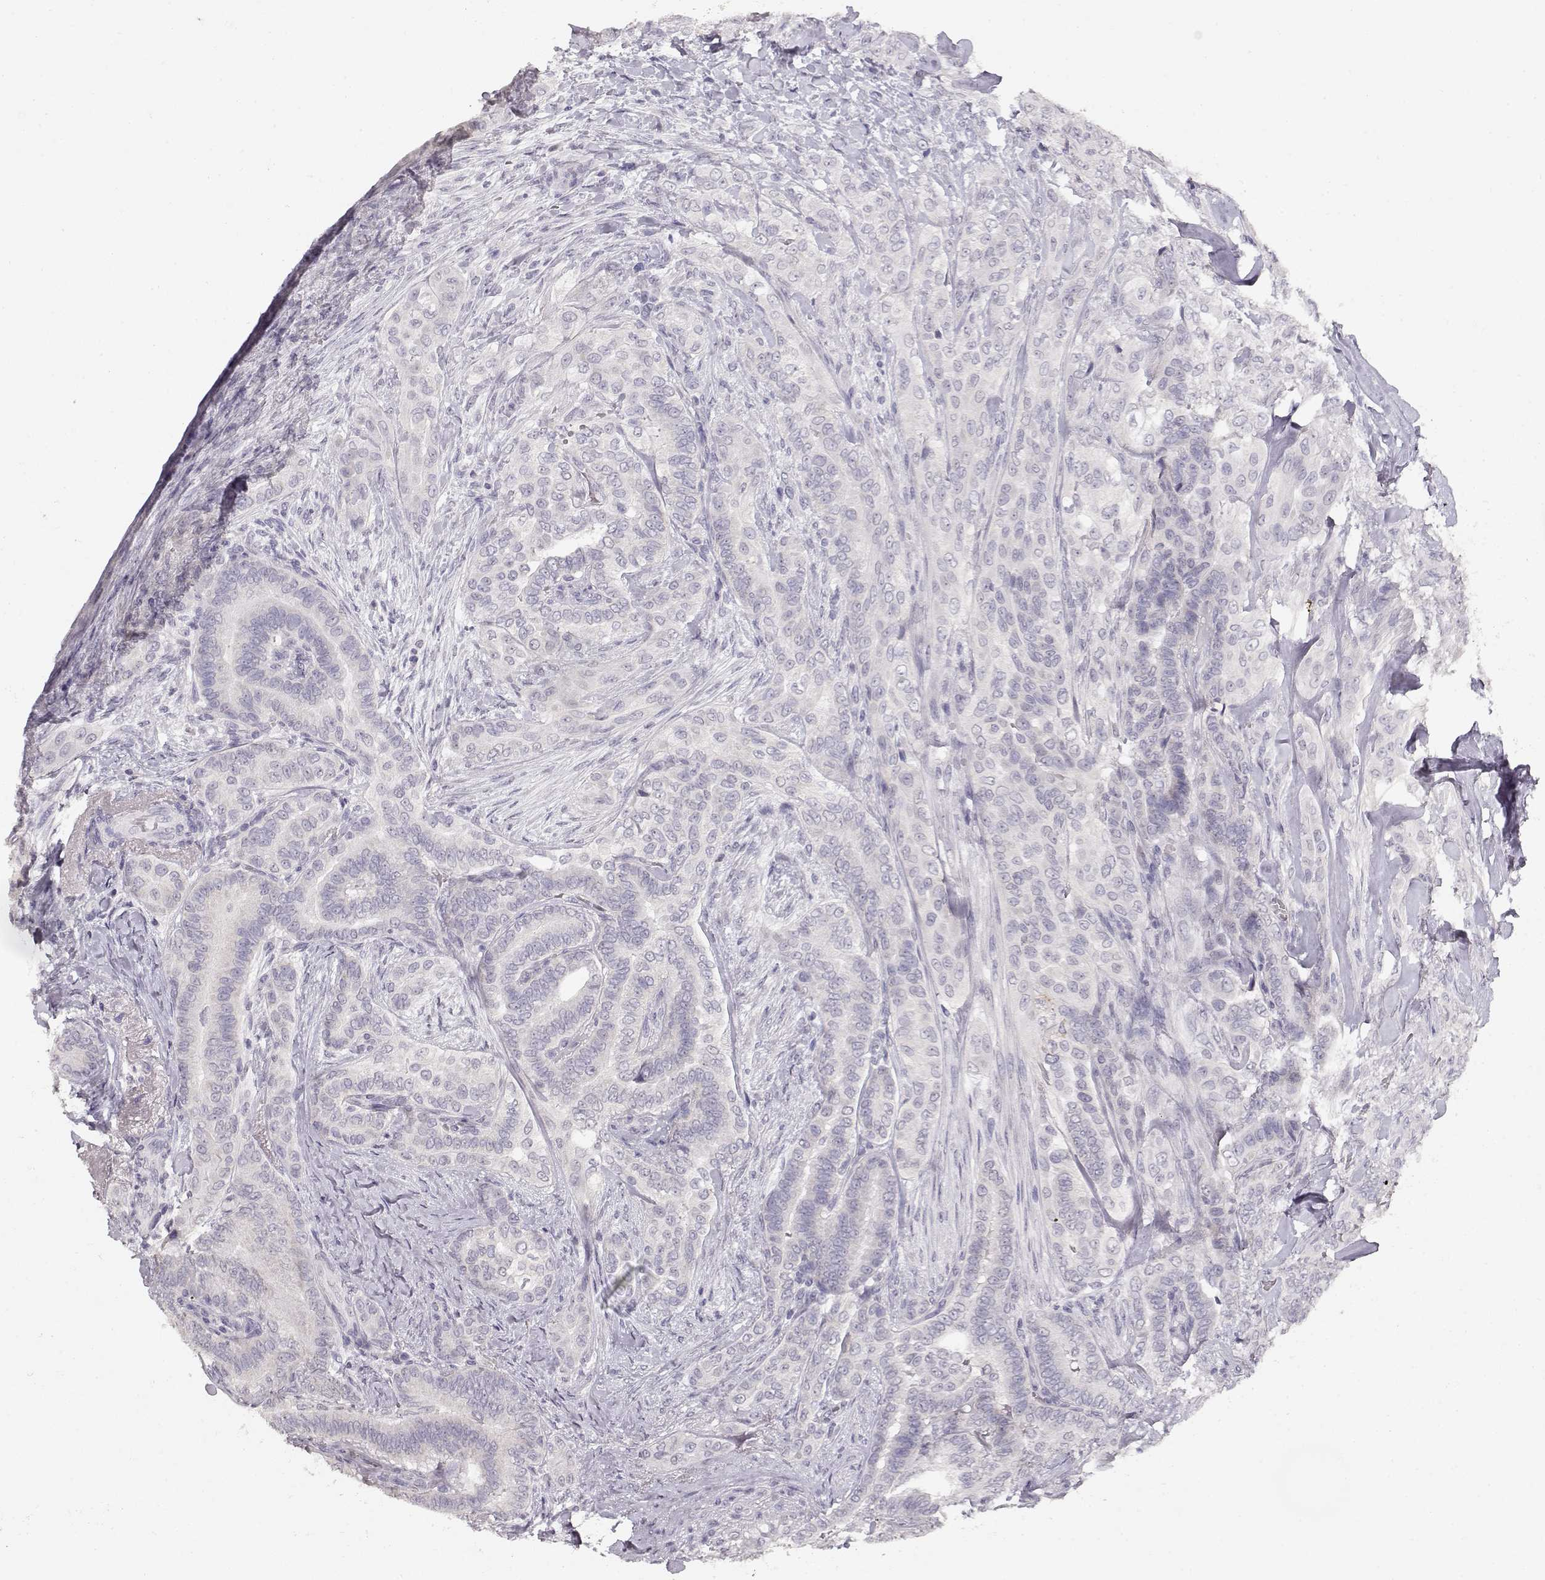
{"staining": {"intensity": "negative", "quantity": "none", "location": "none"}, "tissue": "thyroid cancer", "cell_type": "Tumor cells", "image_type": "cancer", "snomed": [{"axis": "morphology", "description": "Papillary adenocarcinoma, NOS"}, {"axis": "topography", "description": "Thyroid gland"}], "caption": "The micrograph exhibits no staining of tumor cells in thyroid cancer. (Stains: DAB (3,3'-diaminobenzidine) immunohistochemistry with hematoxylin counter stain, Microscopy: brightfield microscopy at high magnification).", "gene": "TPH2", "patient": {"sex": "male", "age": 61}}